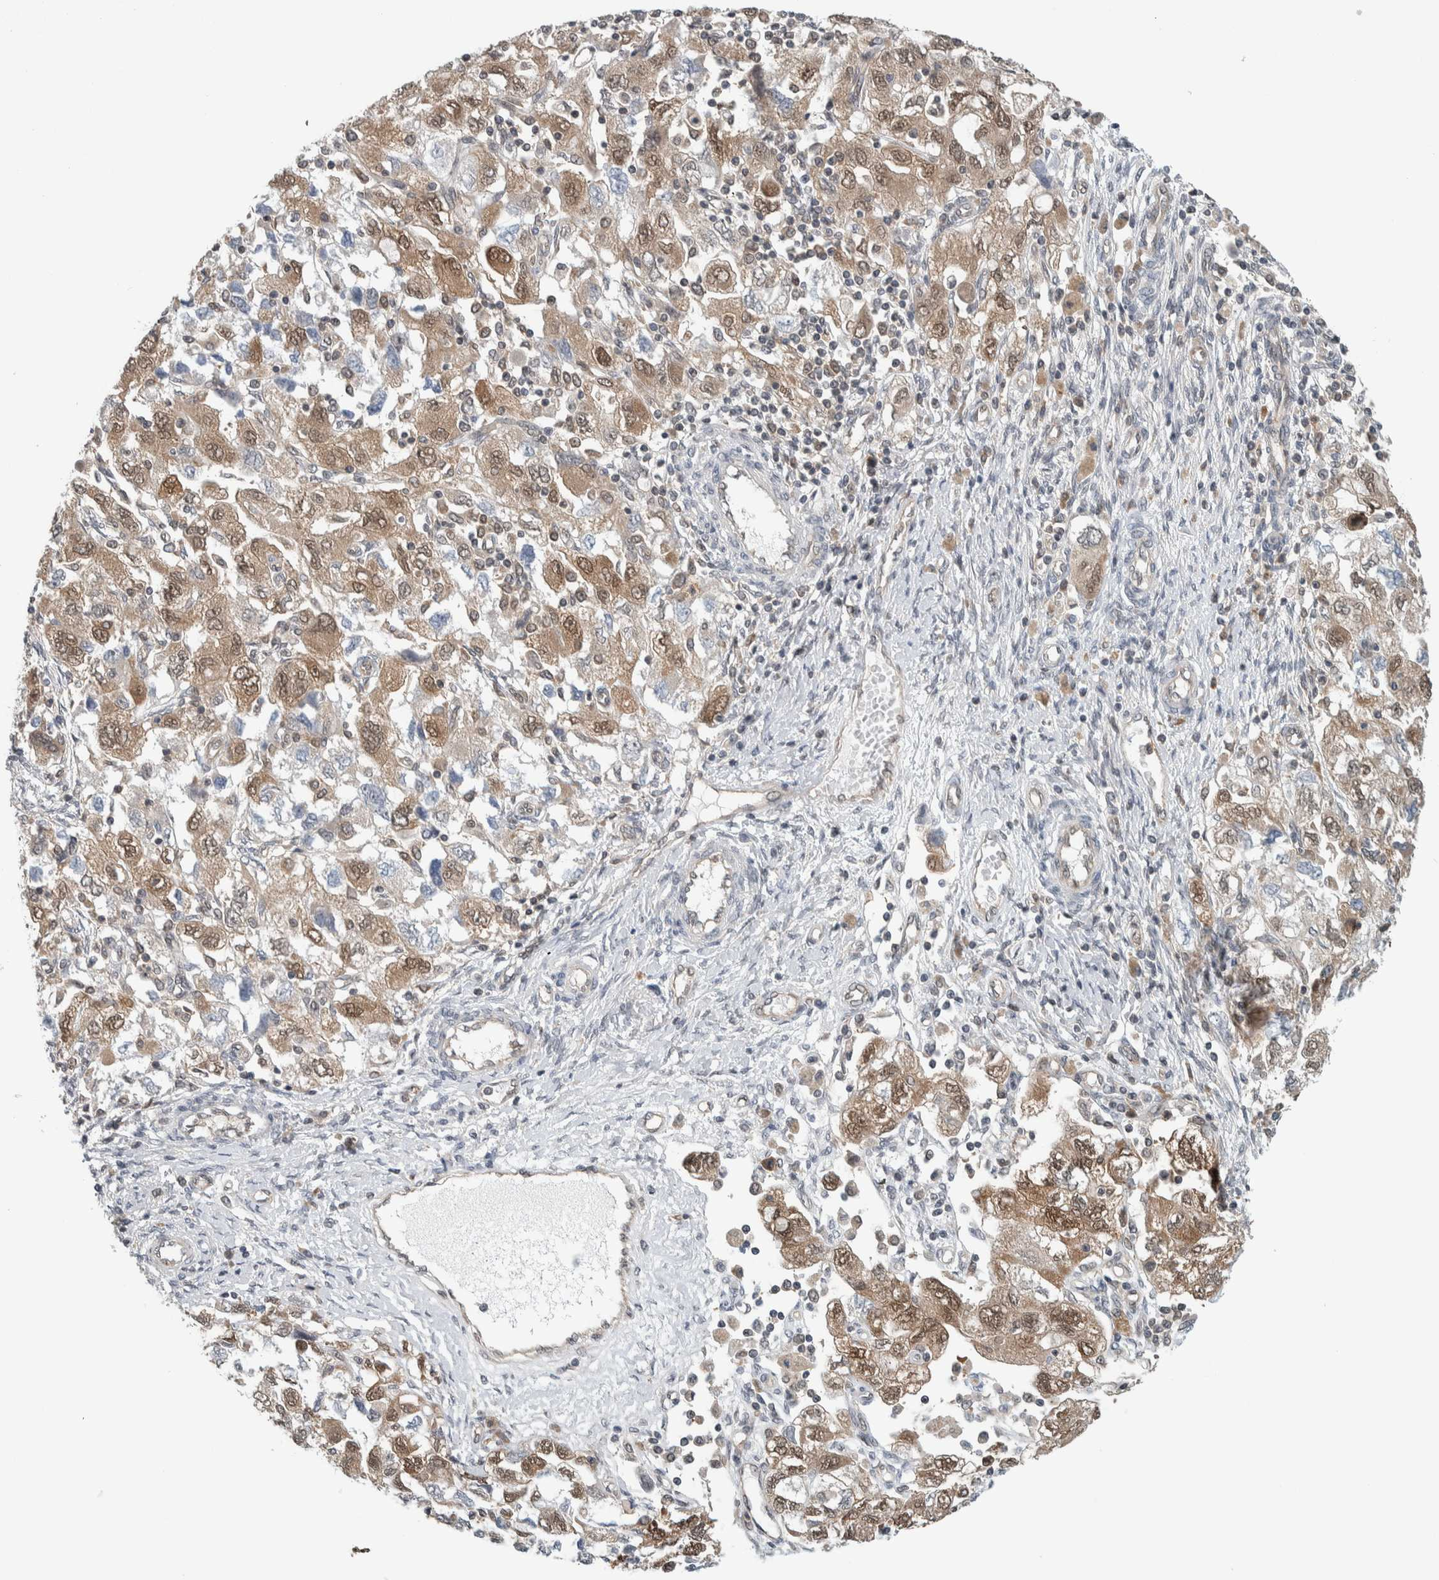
{"staining": {"intensity": "moderate", "quantity": ">75%", "location": "cytoplasmic/membranous"}, "tissue": "ovarian cancer", "cell_type": "Tumor cells", "image_type": "cancer", "snomed": [{"axis": "morphology", "description": "Carcinoma, NOS"}, {"axis": "morphology", "description": "Cystadenocarcinoma, serous, NOS"}, {"axis": "topography", "description": "Ovary"}], "caption": "Carcinoma (ovarian) stained for a protein exhibits moderate cytoplasmic/membranous positivity in tumor cells.", "gene": "CCDC43", "patient": {"sex": "female", "age": 69}}